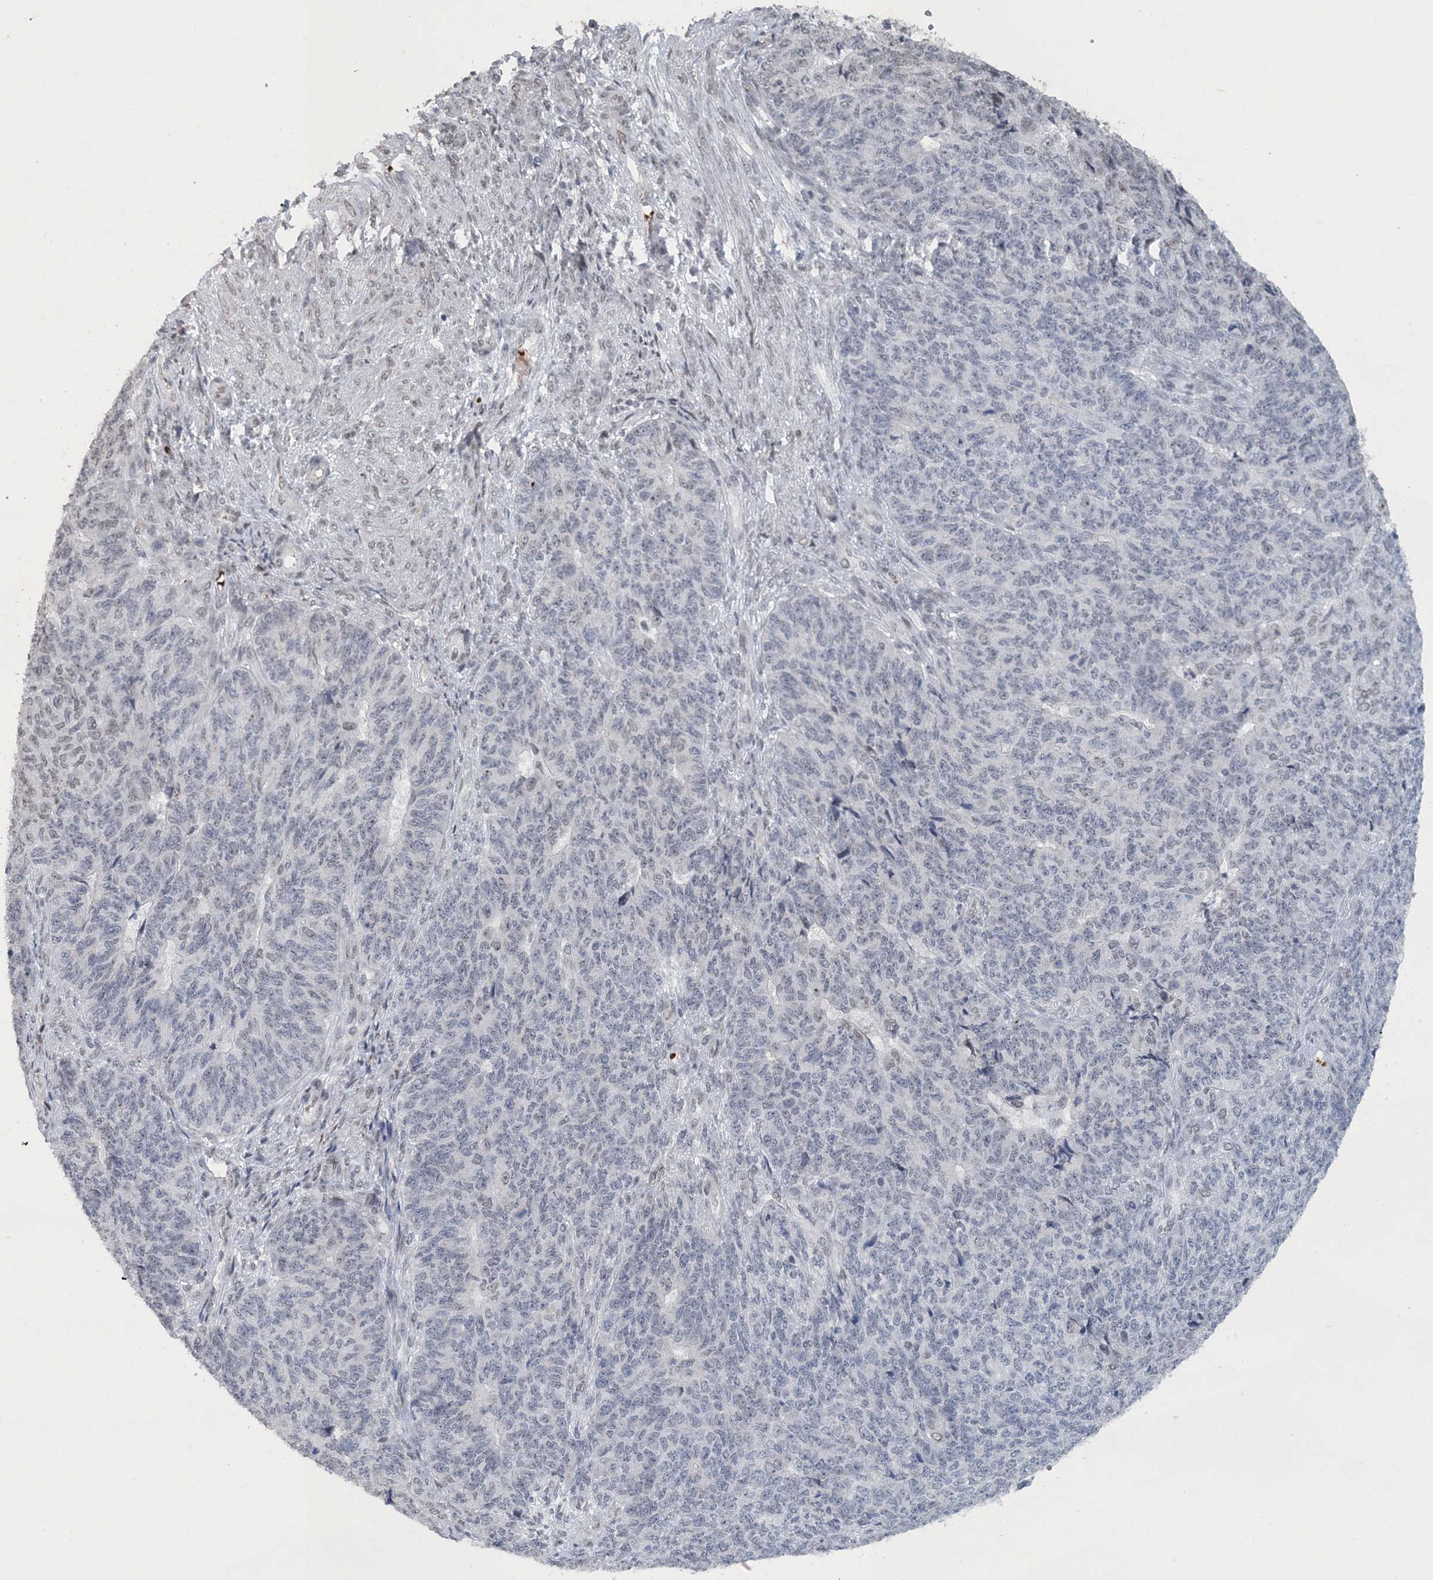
{"staining": {"intensity": "negative", "quantity": "none", "location": "none"}, "tissue": "endometrial cancer", "cell_type": "Tumor cells", "image_type": "cancer", "snomed": [{"axis": "morphology", "description": "Adenocarcinoma, NOS"}, {"axis": "topography", "description": "Endometrium"}], "caption": "Immunohistochemistry of human endometrial cancer (adenocarcinoma) reveals no expression in tumor cells.", "gene": "MBD2", "patient": {"sex": "female", "age": 32}}